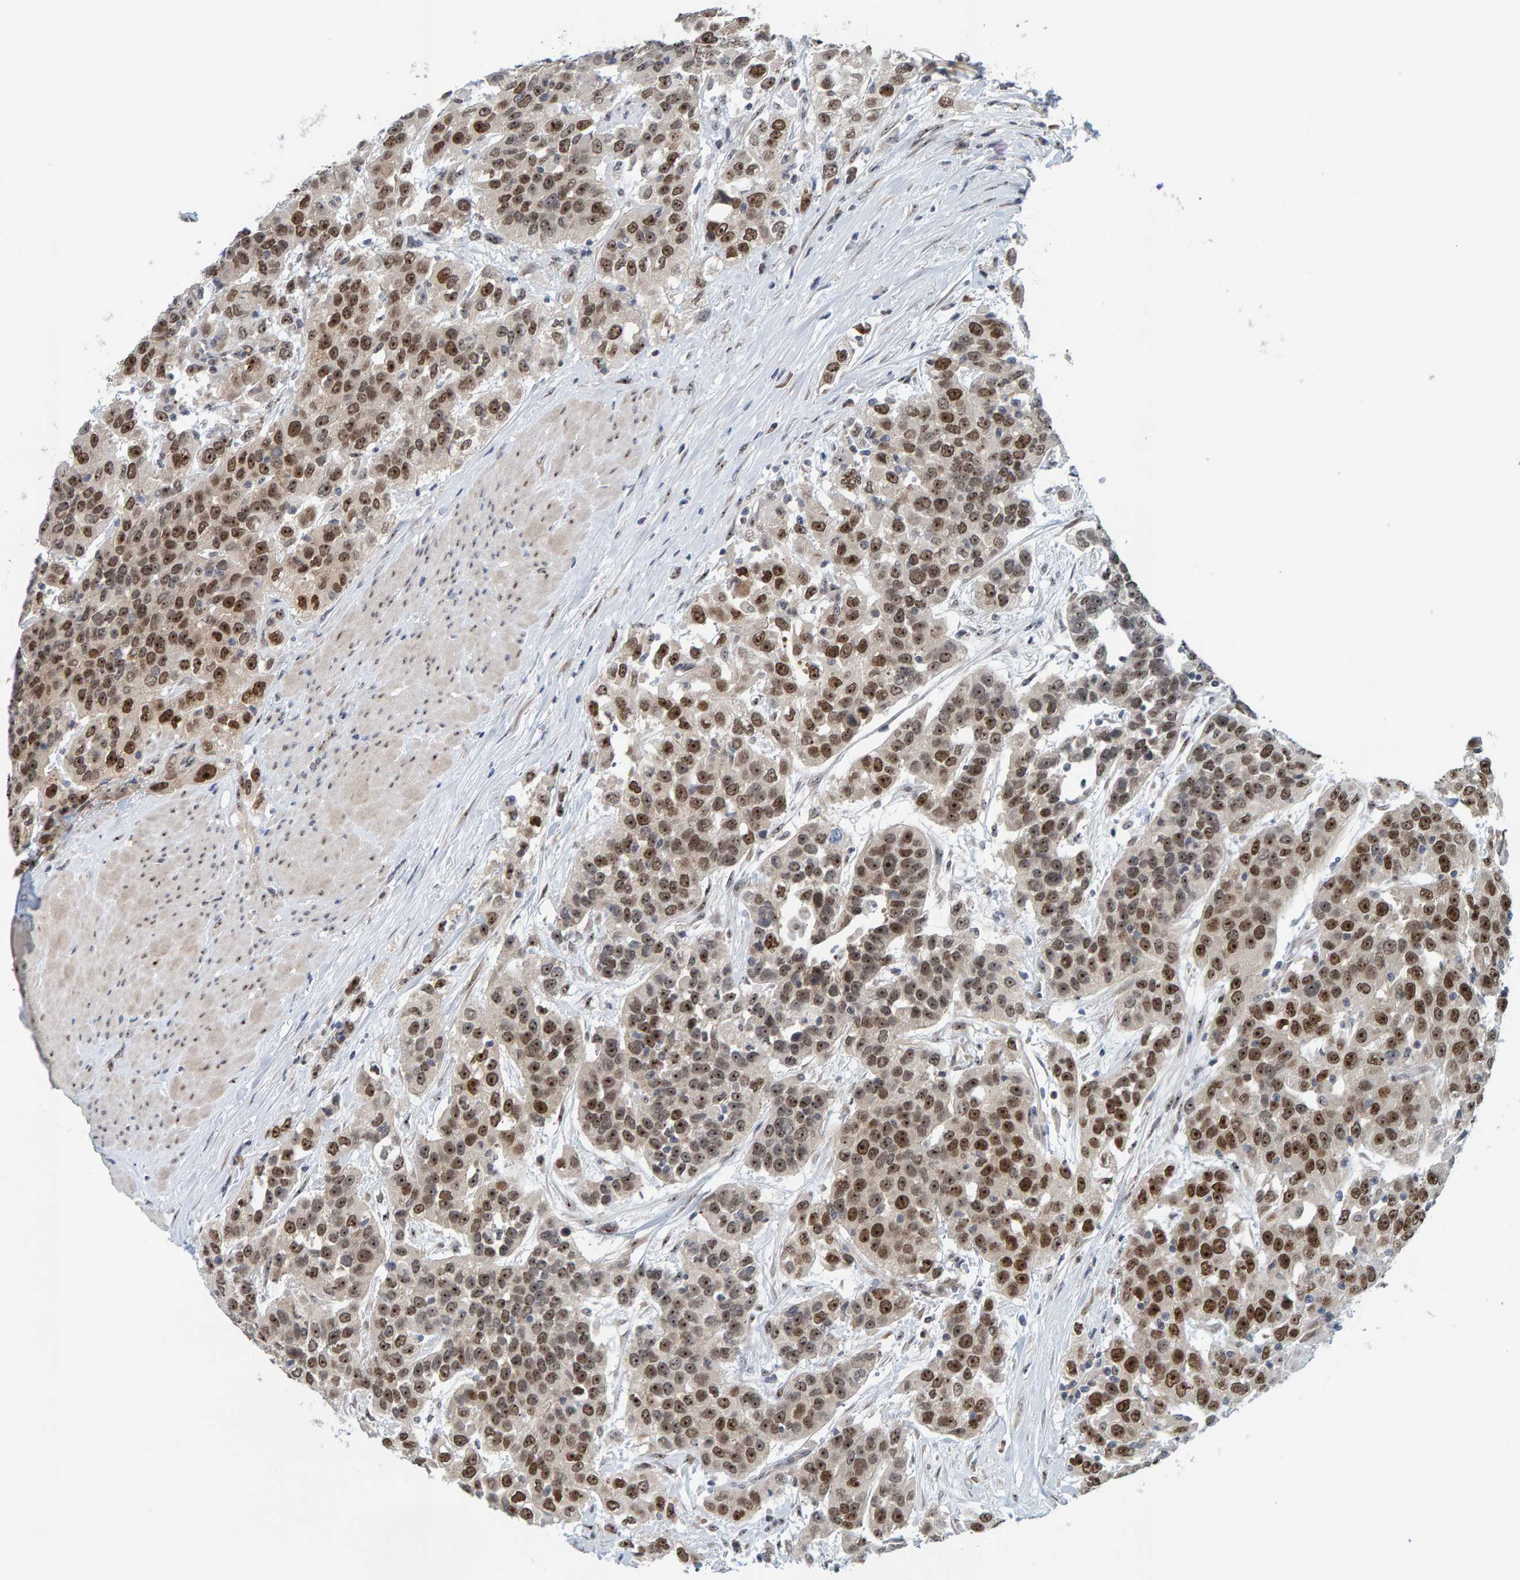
{"staining": {"intensity": "strong", "quantity": ">75%", "location": "nuclear"}, "tissue": "urothelial cancer", "cell_type": "Tumor cells", "image_type": "cancer", "snomed": [{"axis": "morphology", "description": "Urothelial carcinoma, High grade"}, {"axis": "topography", "description": "Urinary bladder"}], "caption": "IHC histopathology image of human urothelial cancer stained for a protein (brown), which shows high levels of strong nuclear staining in about >75% of tumor cells.", "gene": "POLR1E", "patient": {"sex": "female", "age": 80}}